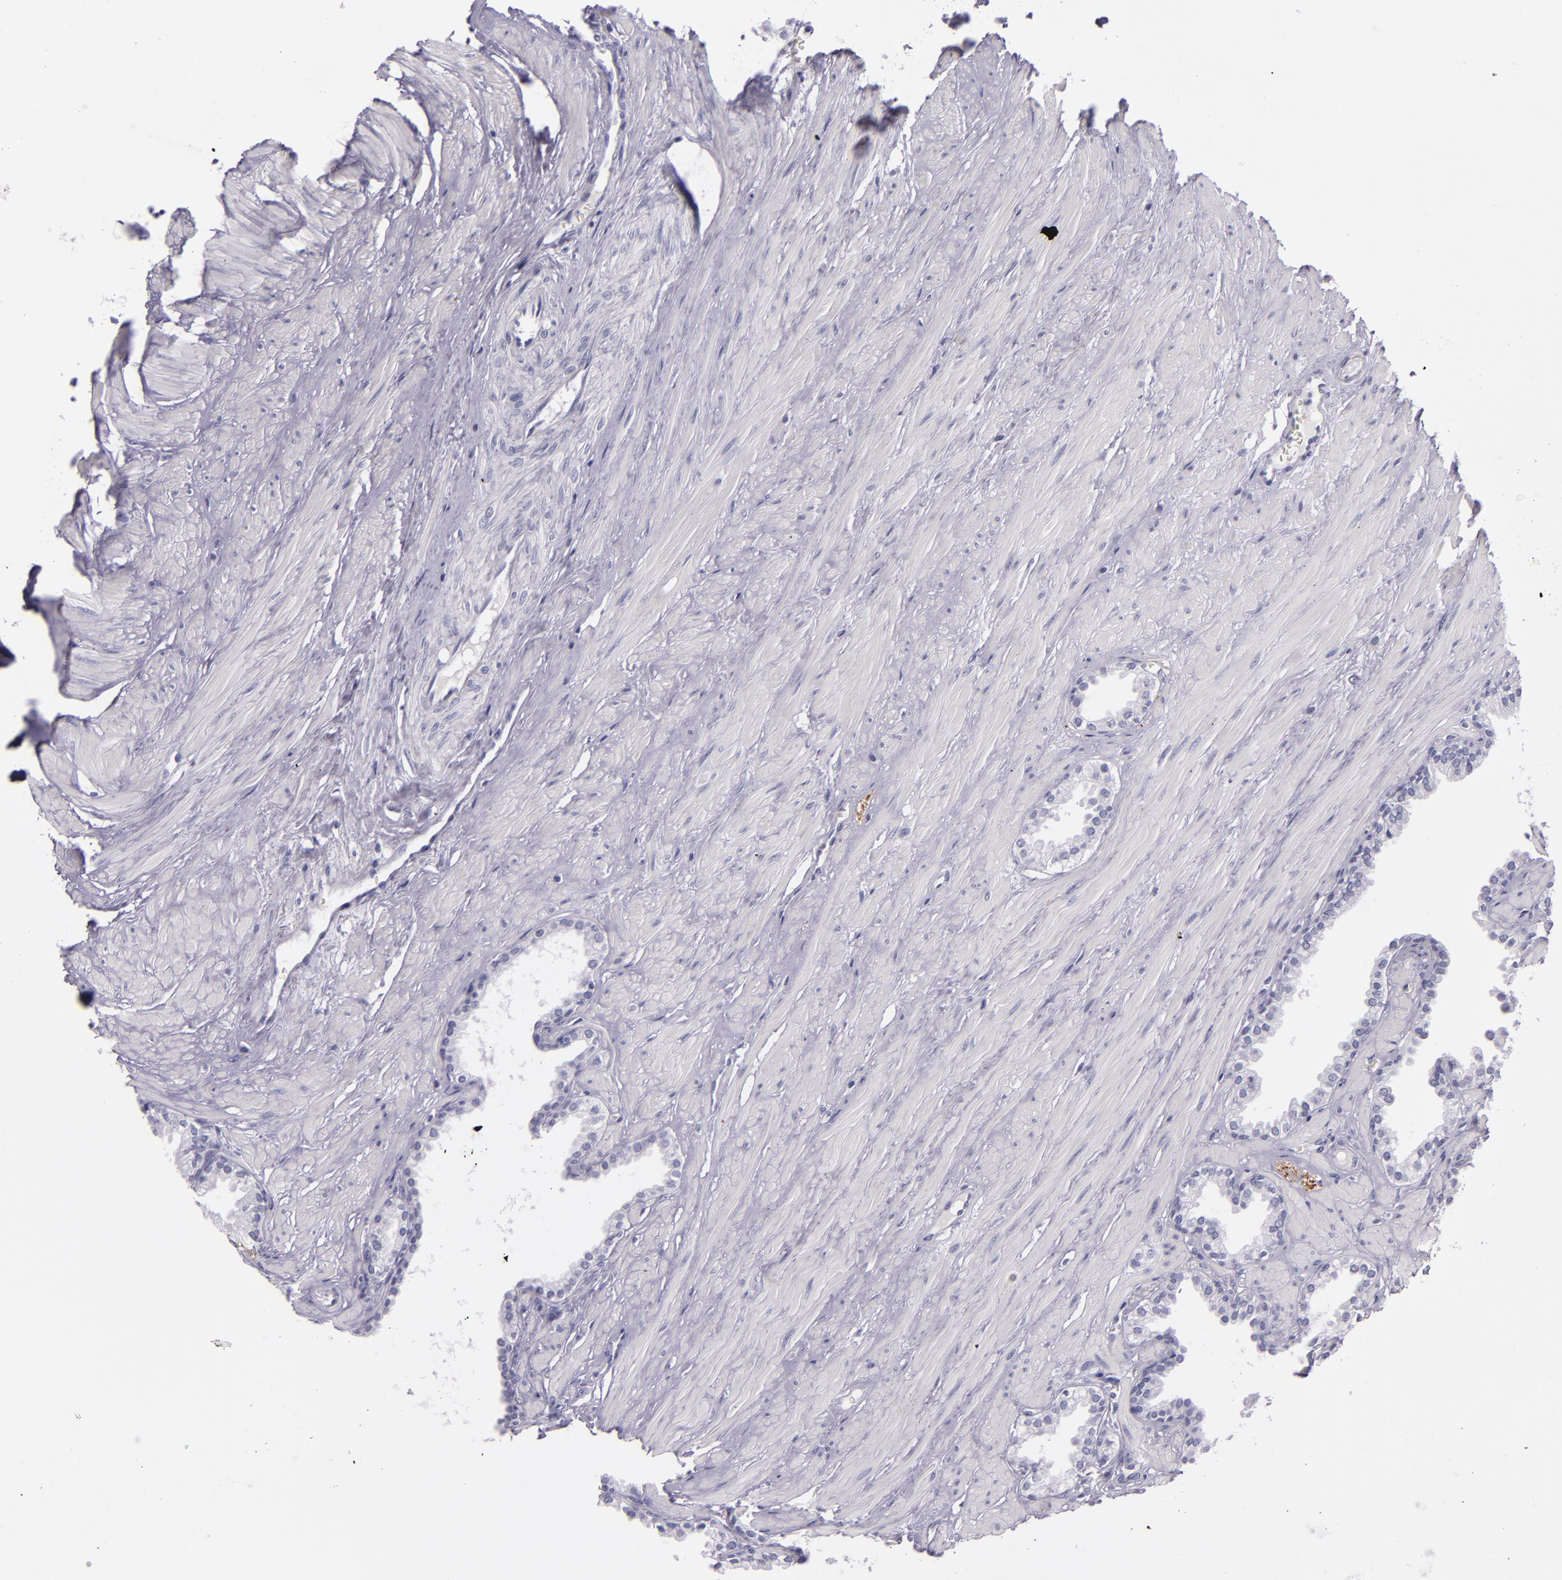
{"staining": {"intensity": "negative", "quantity": "none", "location": "none"}, "tissue": "prostate", "cell_type": "Glandular cells", "image_type": "normal", "snomed": [{"axis": "morphology", "description": "Normal tissue, NOS"}, {"axis": "topography", "description": "Prostate"}], "caption": "The IHC micrograph has no significant expression in glandular cells of prostate. (DAB (3,3'-diaminobenzidine) immunohistochemistry, high magnification).", "gene": "INA", "patient": {"sex": "male", "age": 64}}